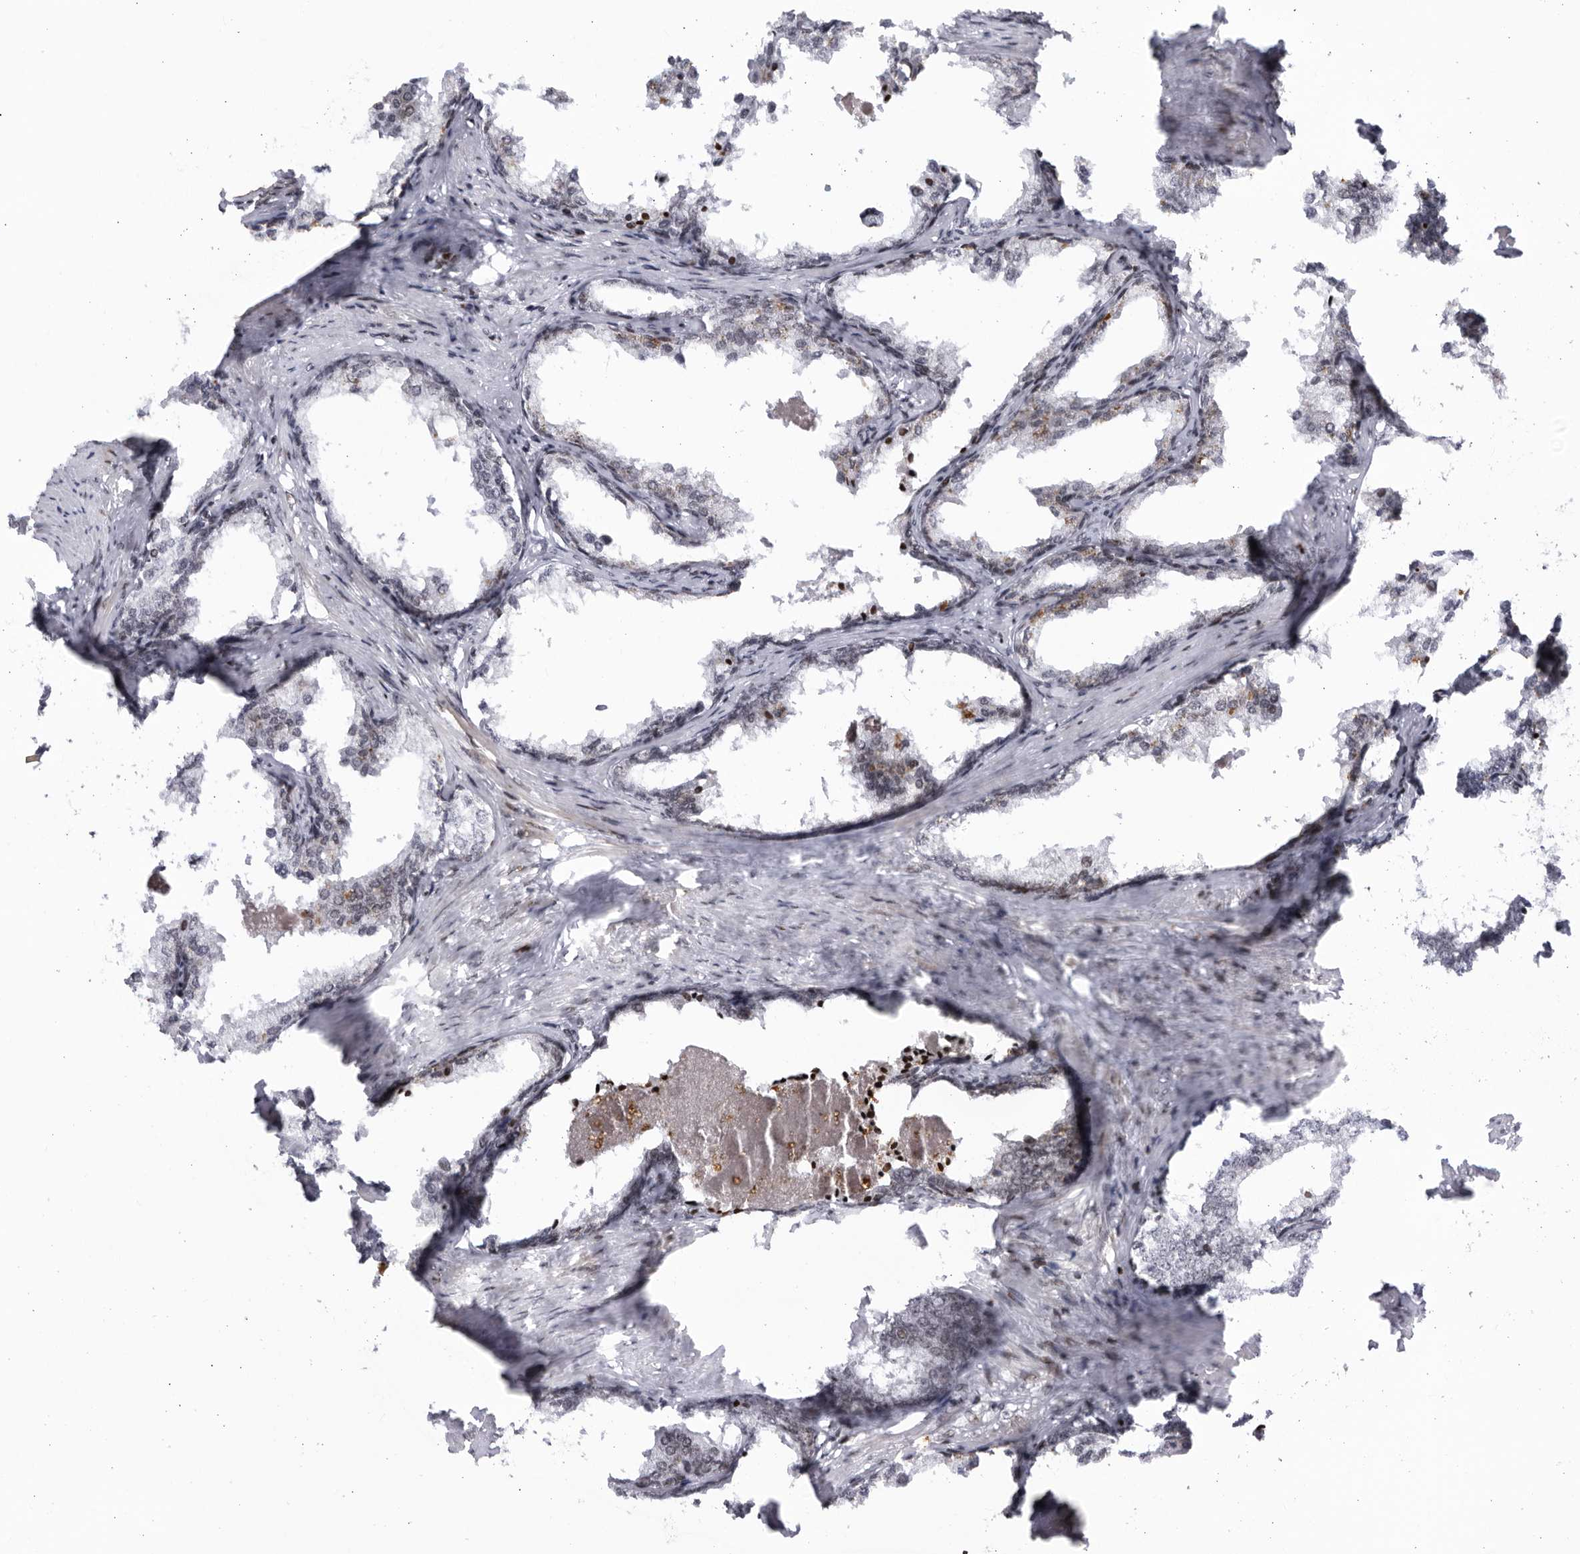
{"staining": {"intensity": "negative", "quantity": "none", "location": "none"}, "tissue": "prostate cancer", "cell_type": "Tumor cells", "image_type": "cancer", "snomed": [{"axis": "morphology", "description": "Adenocarcinoma, High grade"}, {"axis": "topography", "description": "Prostate"}], "caption": "This image is of prostate cancer (high-grade adenocarcinoma) stained with immunohistochemistry (IHC) to label a protein in brown with the nuclei are counter-stained blue. There is no positivity in tumor cells.", "gene": "DTL", "patient": {"sex": "male", "age": 58}}